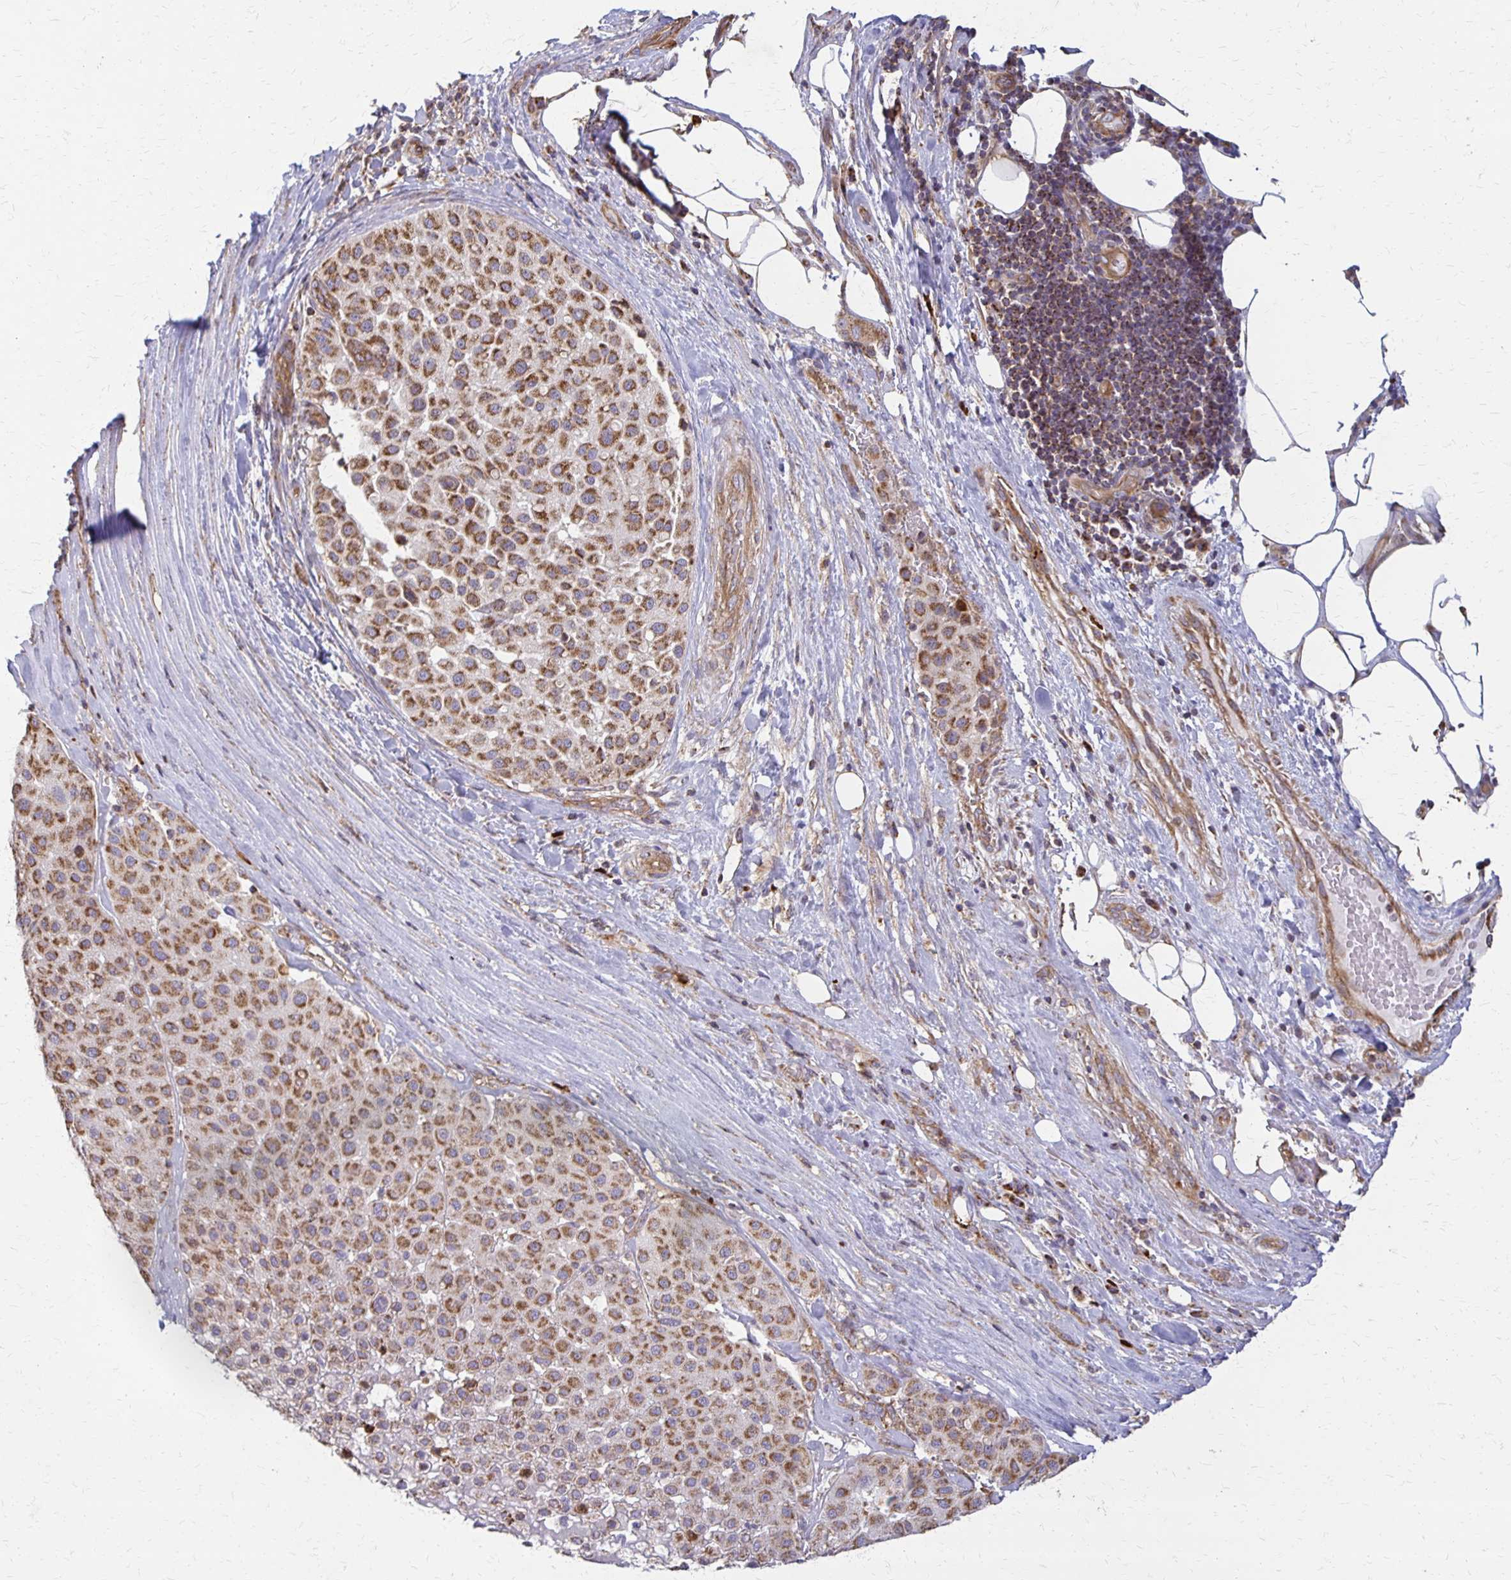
{"staining": {"intensity": "moderate", "quantity": ">75%", "location": "cytoplasmic/membranous"}, "tissue": "melanoma", "cell_type": "Tumor cells", "image_type": "cancer", "snomed": [{"axis": "morphology", "description": "Malignant melanoma, Metastatic site"}, {"axis": "topography", "description": "Smooth muscle"}], "caption": "DAB immunohistochemical staining of human melanoma reveals moderate cytoplasmic/membranous protein staining in about >75% of tumor cells. The staining was performed using DAB to visualize the protein expression in brown, while the nuclei were stained in blue with hematoxylin (Magnification: 20x).", "gene": "EIF4EBP2", "patient": {"sex": "male", "age": 41}}